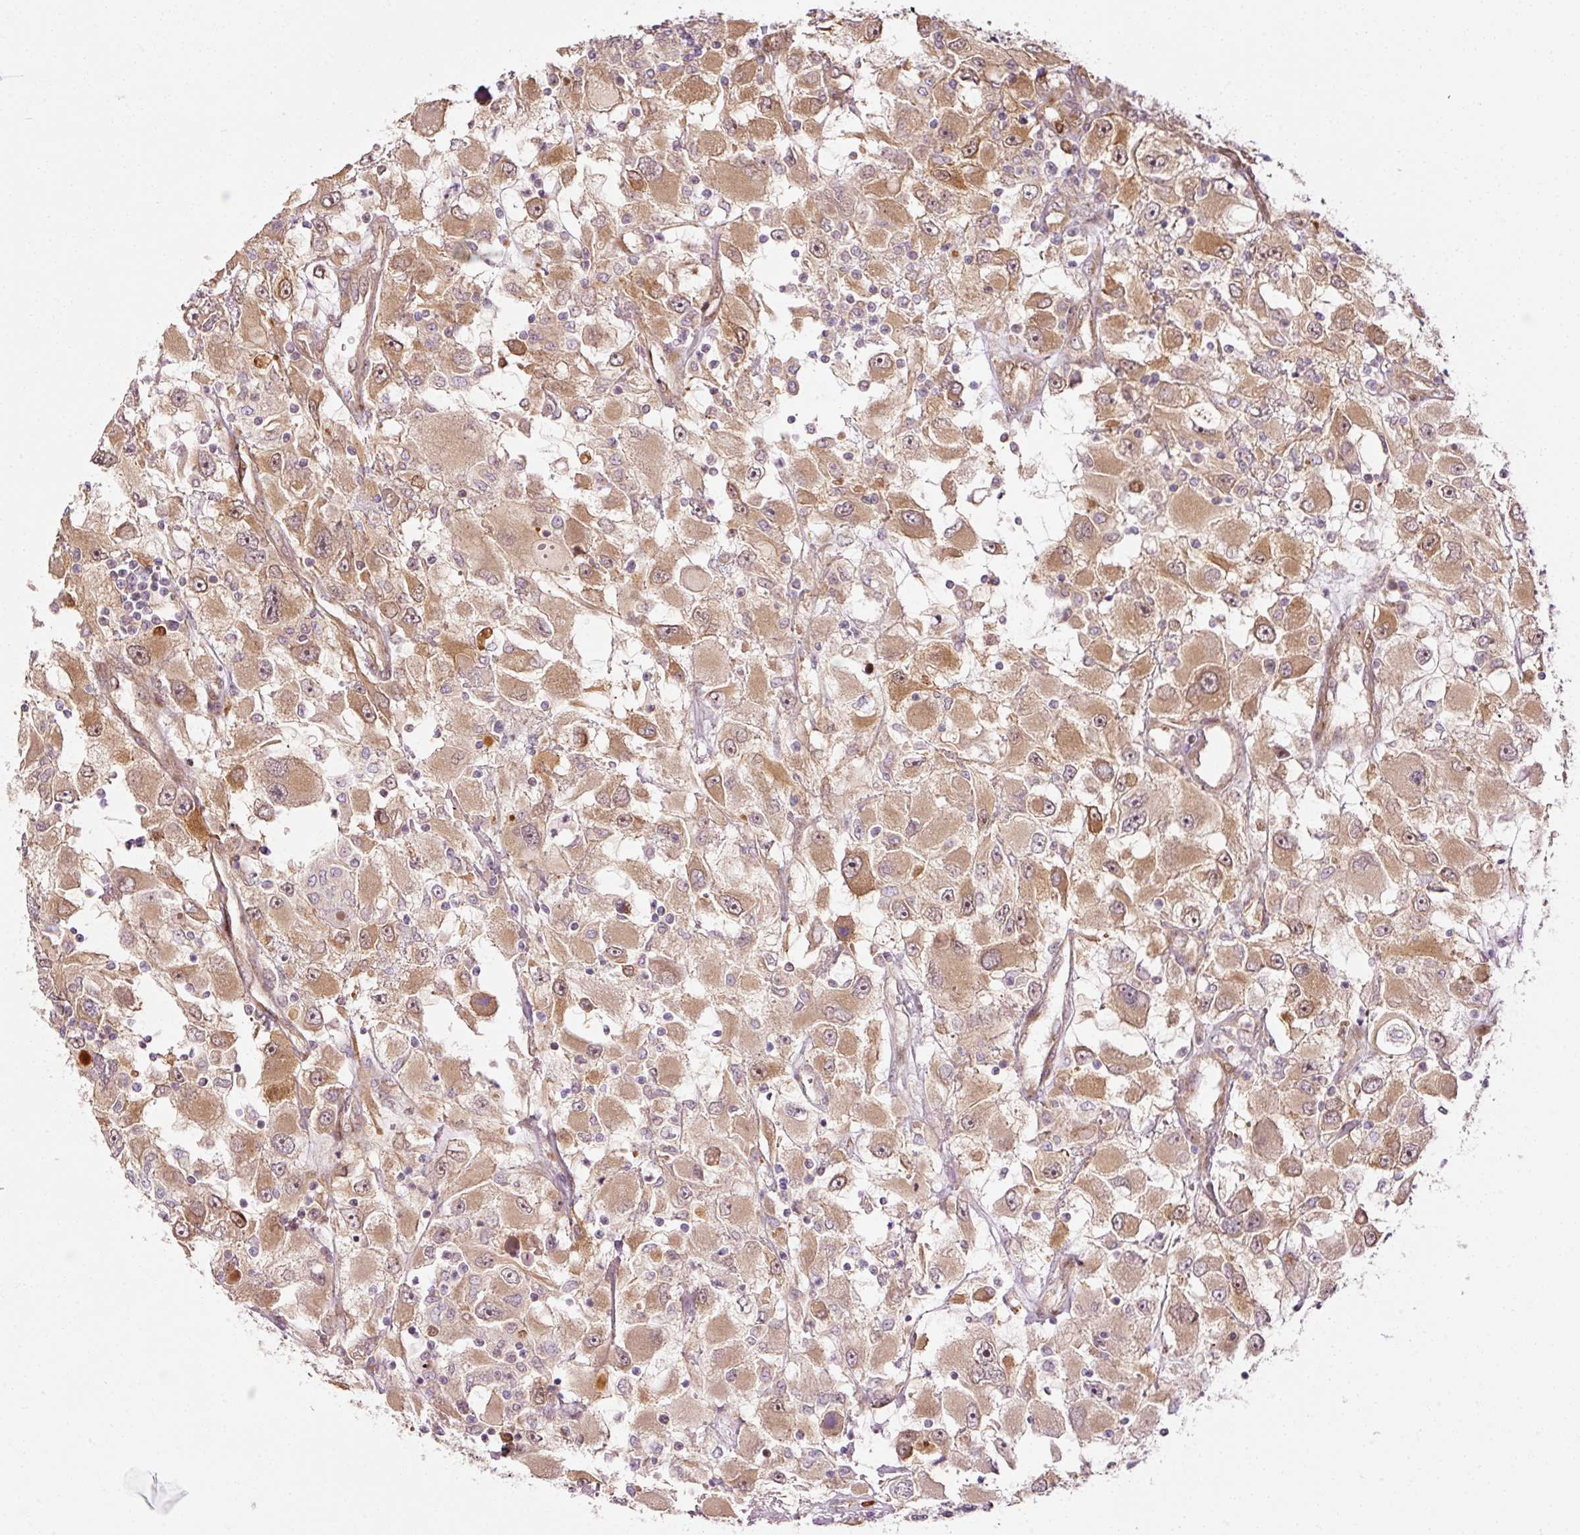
{"staining": {"intensity": "moderate", "quantity": ">75%", "location": "cytoplasmic/membranous,nuclear"}, "tissue": "renal cancer", "cell_type": "Tumor cells", "image_type": "cancer", "snomed": [{"axis": "morphology", "description": "Adenocarcinoma, NOS"}, {"axis": "topography", "description": "Kidney"}], "caption": "Renal adenocarcinoma tissue exhibits moderate cytoplasmic/membranous and nuclear positivity in about >75% of tumor cells, visualized by immunohistochemistry.", "gene": "PPP1R14B", "patient": {"sex": "female", "age": 52}}